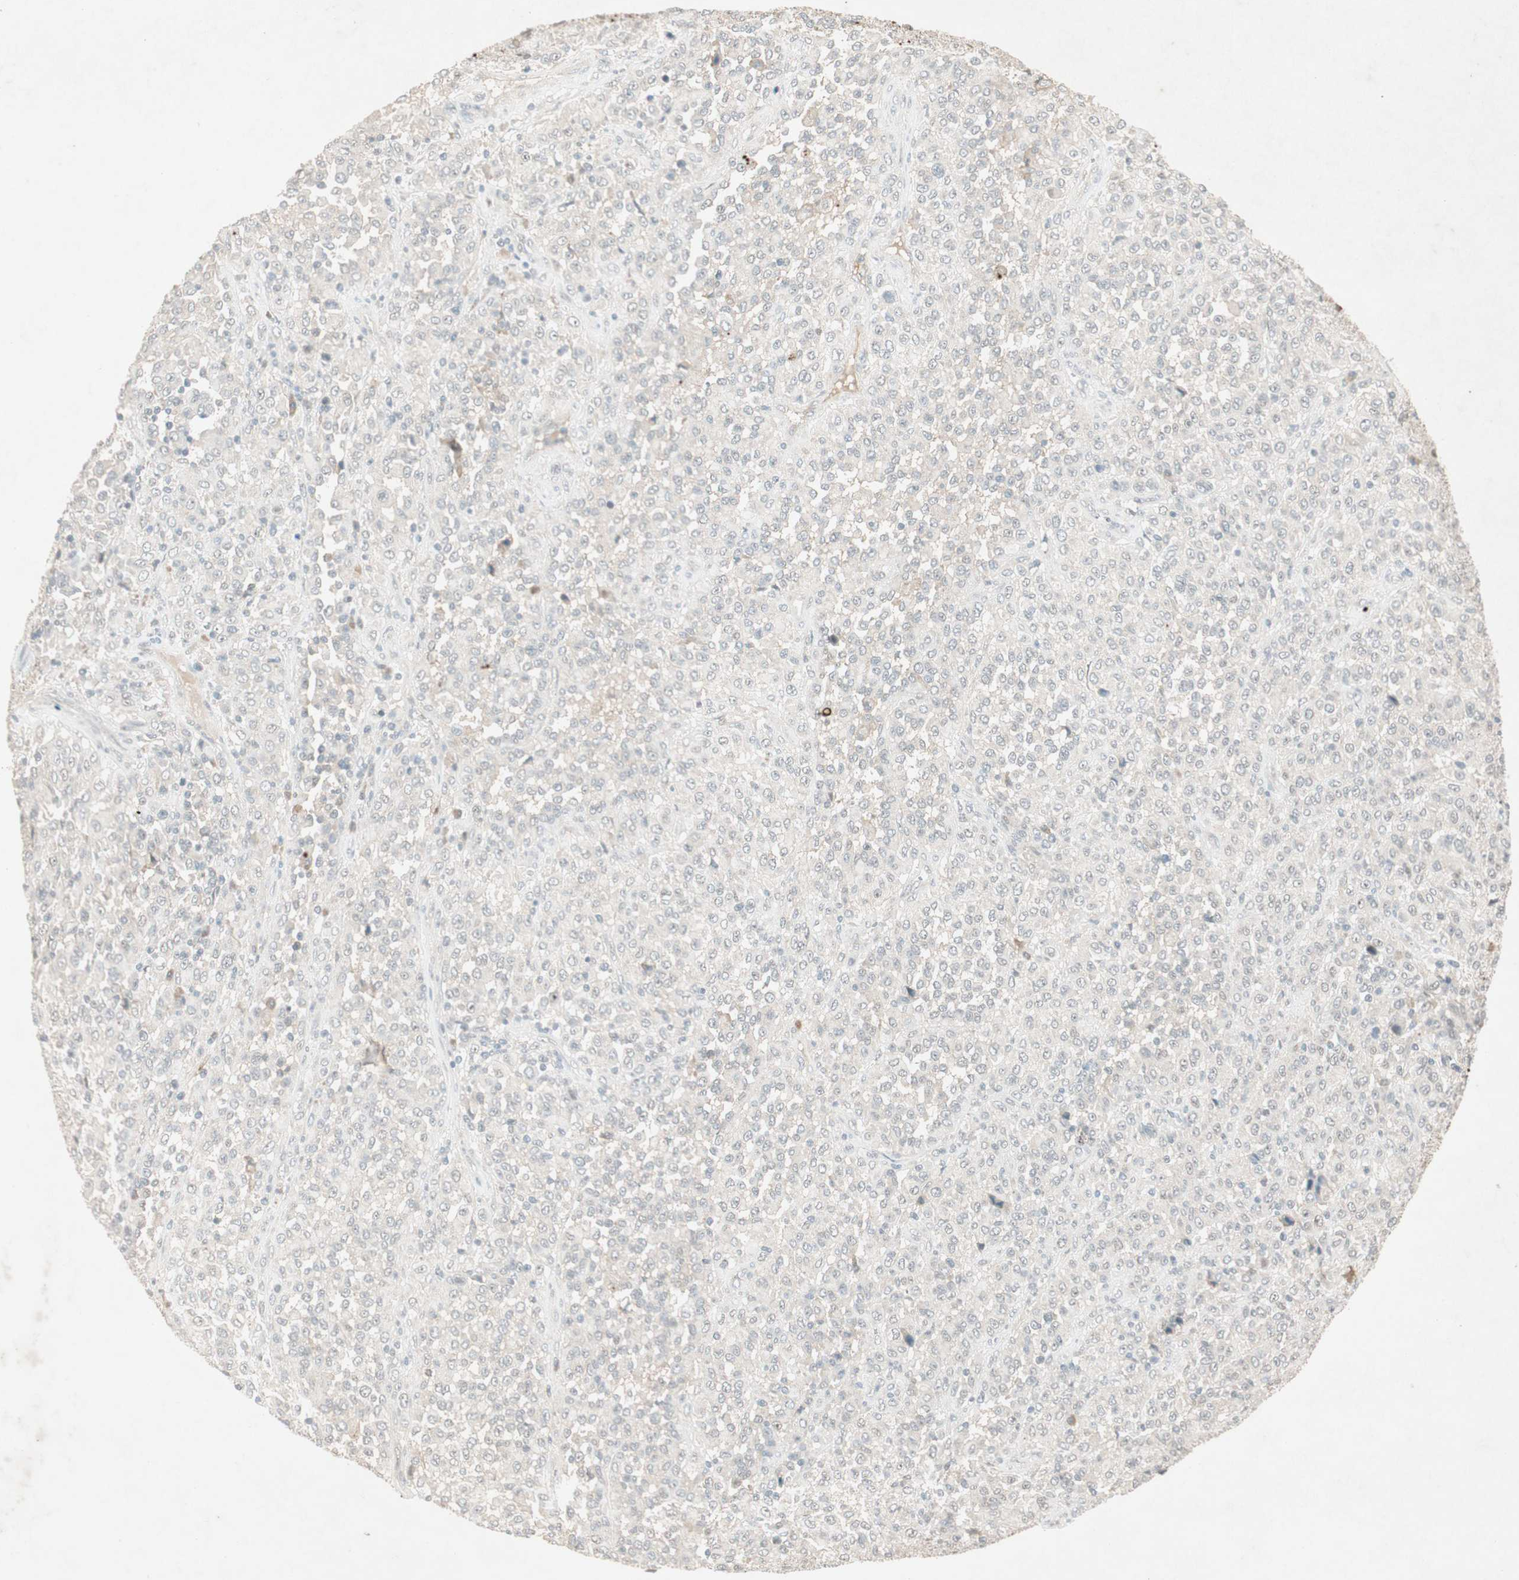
{"staining": {"intensity": "negative", "quantity": "none", "location": "none"}, "tissue": "melanoma", "cell_type": "Tumor cells", "image_type": "cancer", "snomed": [{"axis": "morphology", "description": "Malignant melanoma, Metastatic site"}, {"axis": "topography", "description": "Pancreas"}], "caption": "Immunohistochemistry (IHC) image of neoplastic tissue: human malignant melanoma (metastatic site) stained with DAB demonstrates no significant protein positivity in tumor cells. Brightfield microscopy of immunohistochemistry stained with DAB (3,3'-diaminobenzidine) (brown) and hematoxylin (blue), captured at high magnification.", "gene": "RNGTT", "patient": {"sex": "female", "age": 30}}